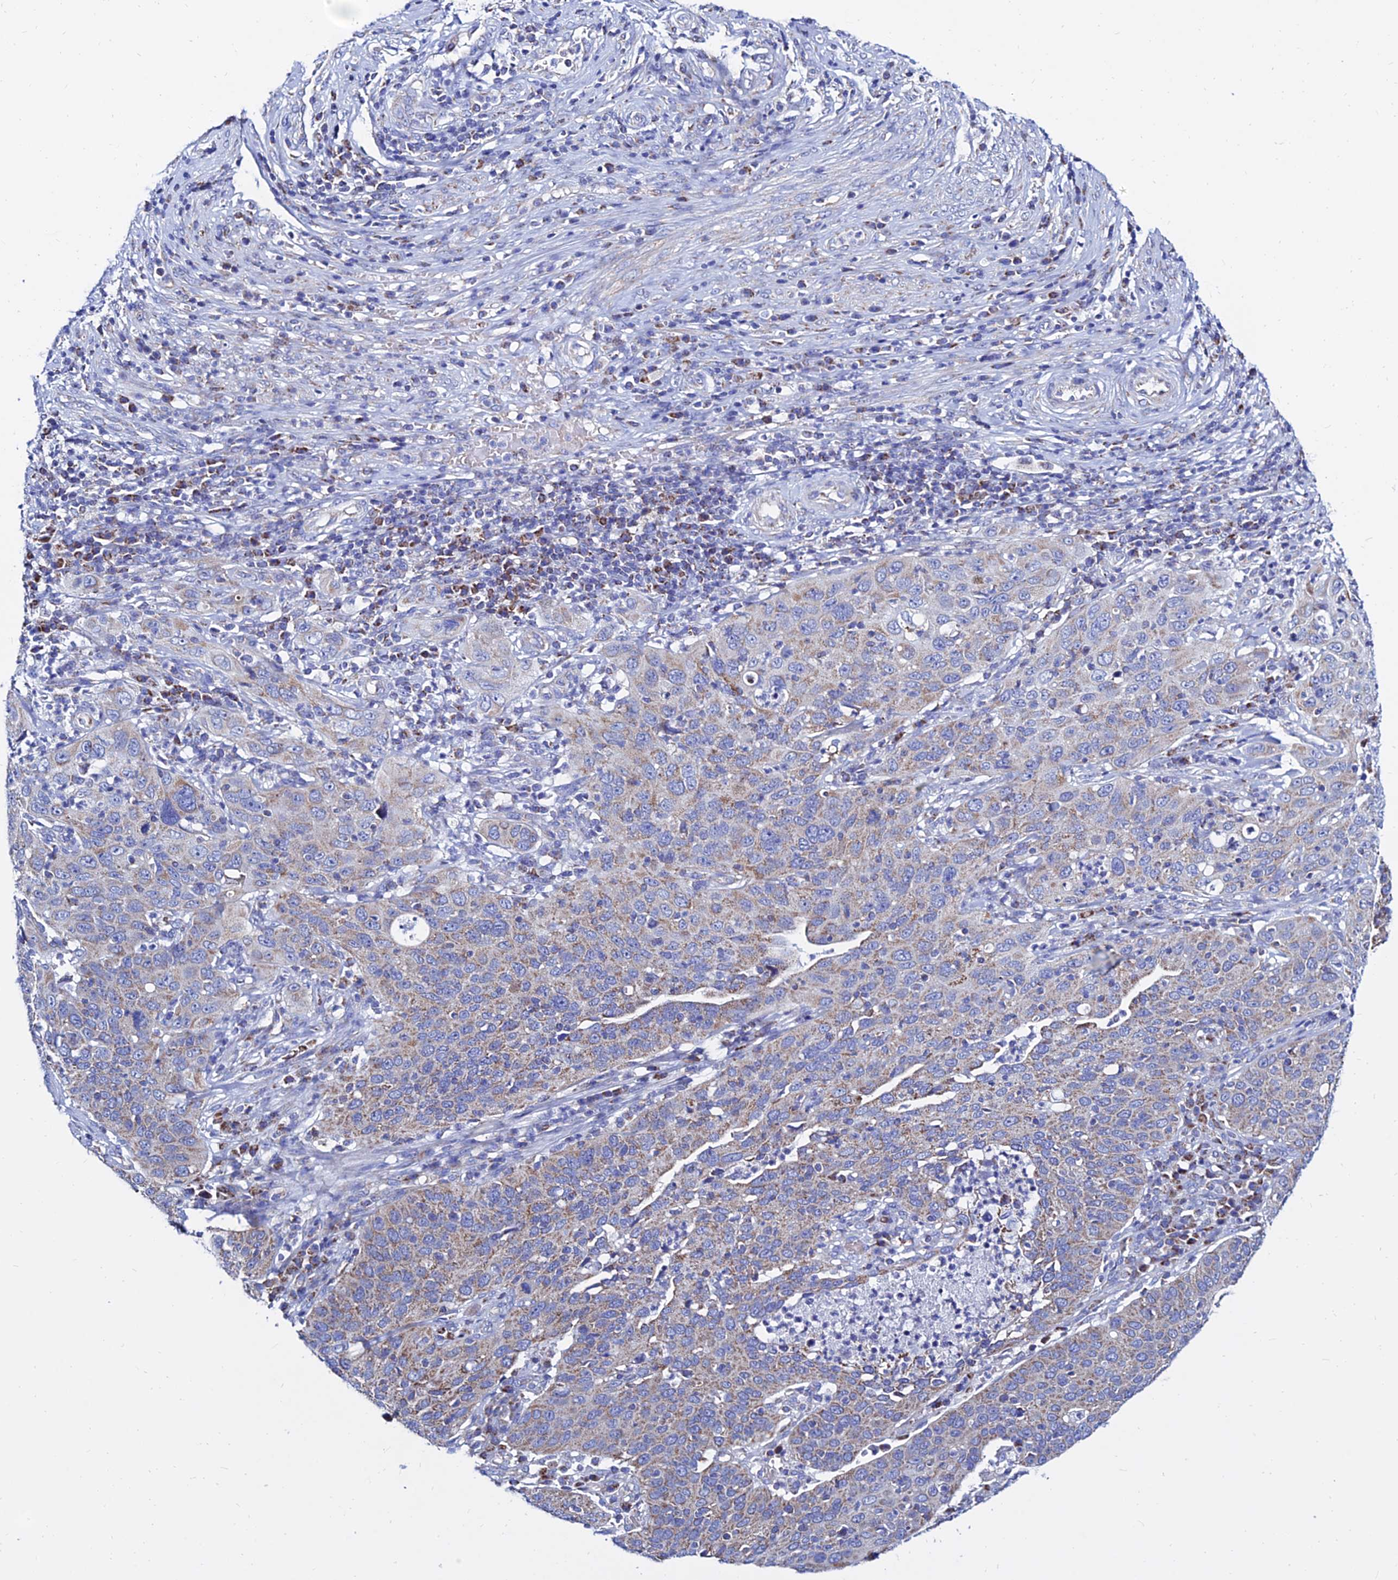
{"staining": {"intensity": "weak", "quantity": "25%-75%", "location": "cytoplasmic/membranous"}, "tissue": "cervical cancer", "cell_type": "Tumor cells", "image_type": "cancer", "snomed": [{"axis": "morphology", "description": "Squamous cell carcinoma, NOS"}, {"axis": "topography", "description": "Cervix"}], "caption": "High-power microscopy captured an IHC histopathology image of cervical squamous cell carcinoma, revealing weak cytoplasmic/membranous expression in about 25%-75% of tumor cells. The protein of interest is stained brown, and the nuclei are stained in blue (DAB (3,3'-diaminobenzidine) IHC with brightfield microscopy, high magnification).", "gene": "MGST1", "patient": {"sex": "female", "age": 36}}